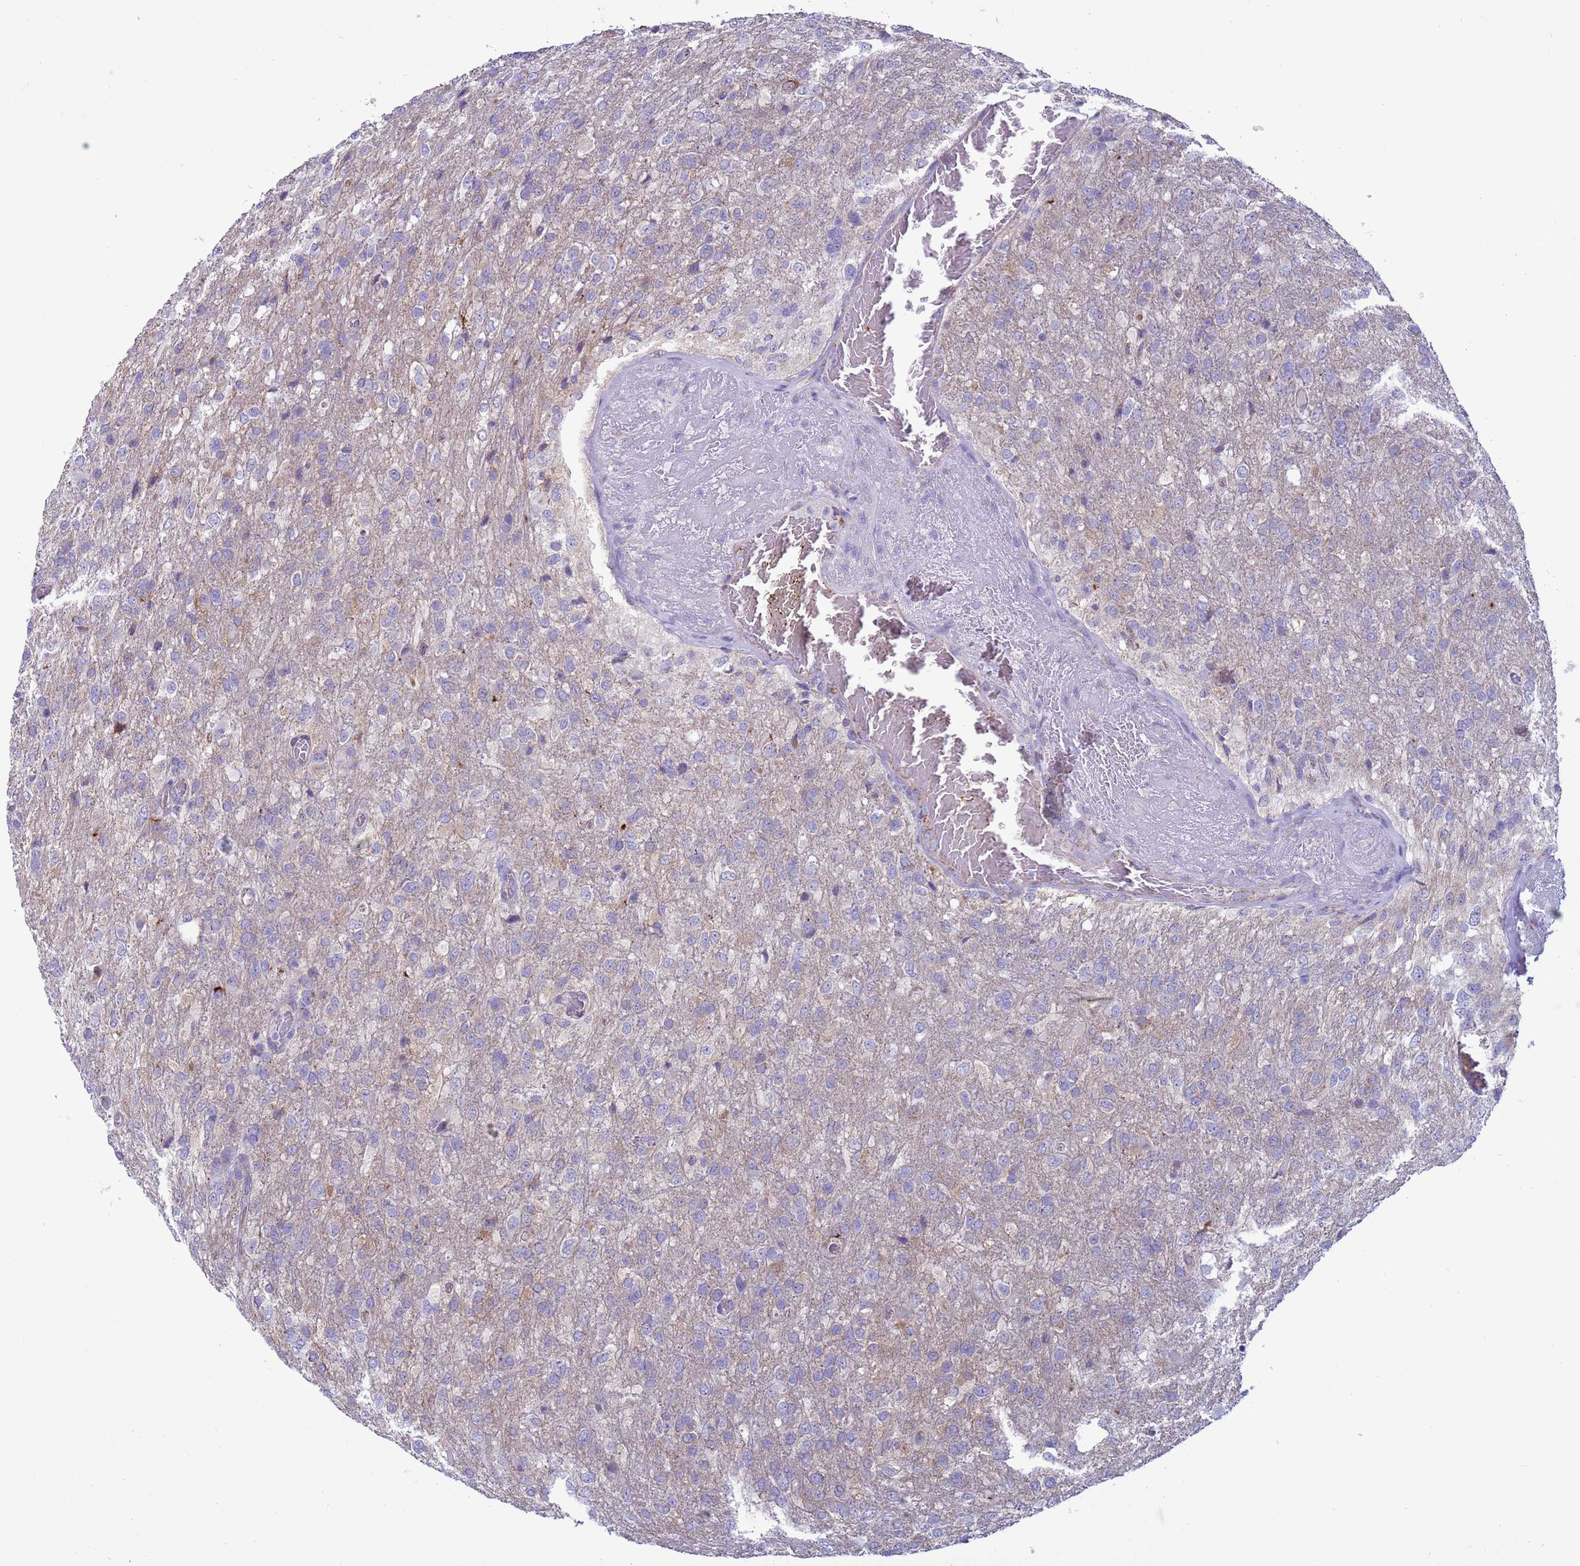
{"staining": {"intensity": "negative", "quantity": "none", "location": "none"}, "tissue": "glioma", "cell_type": "Tumor cells", "image_type": "cancer", "snomed": [{"axis": "morphology", "description": "Glioma, malignant, High grade"}, {"axis": "topography", "description": "Brain"}], "caption": "There is no significant expression in tumor cells of glioma.", "gene": "NCALD", "patient": {"sex": "female", "age": 74}}